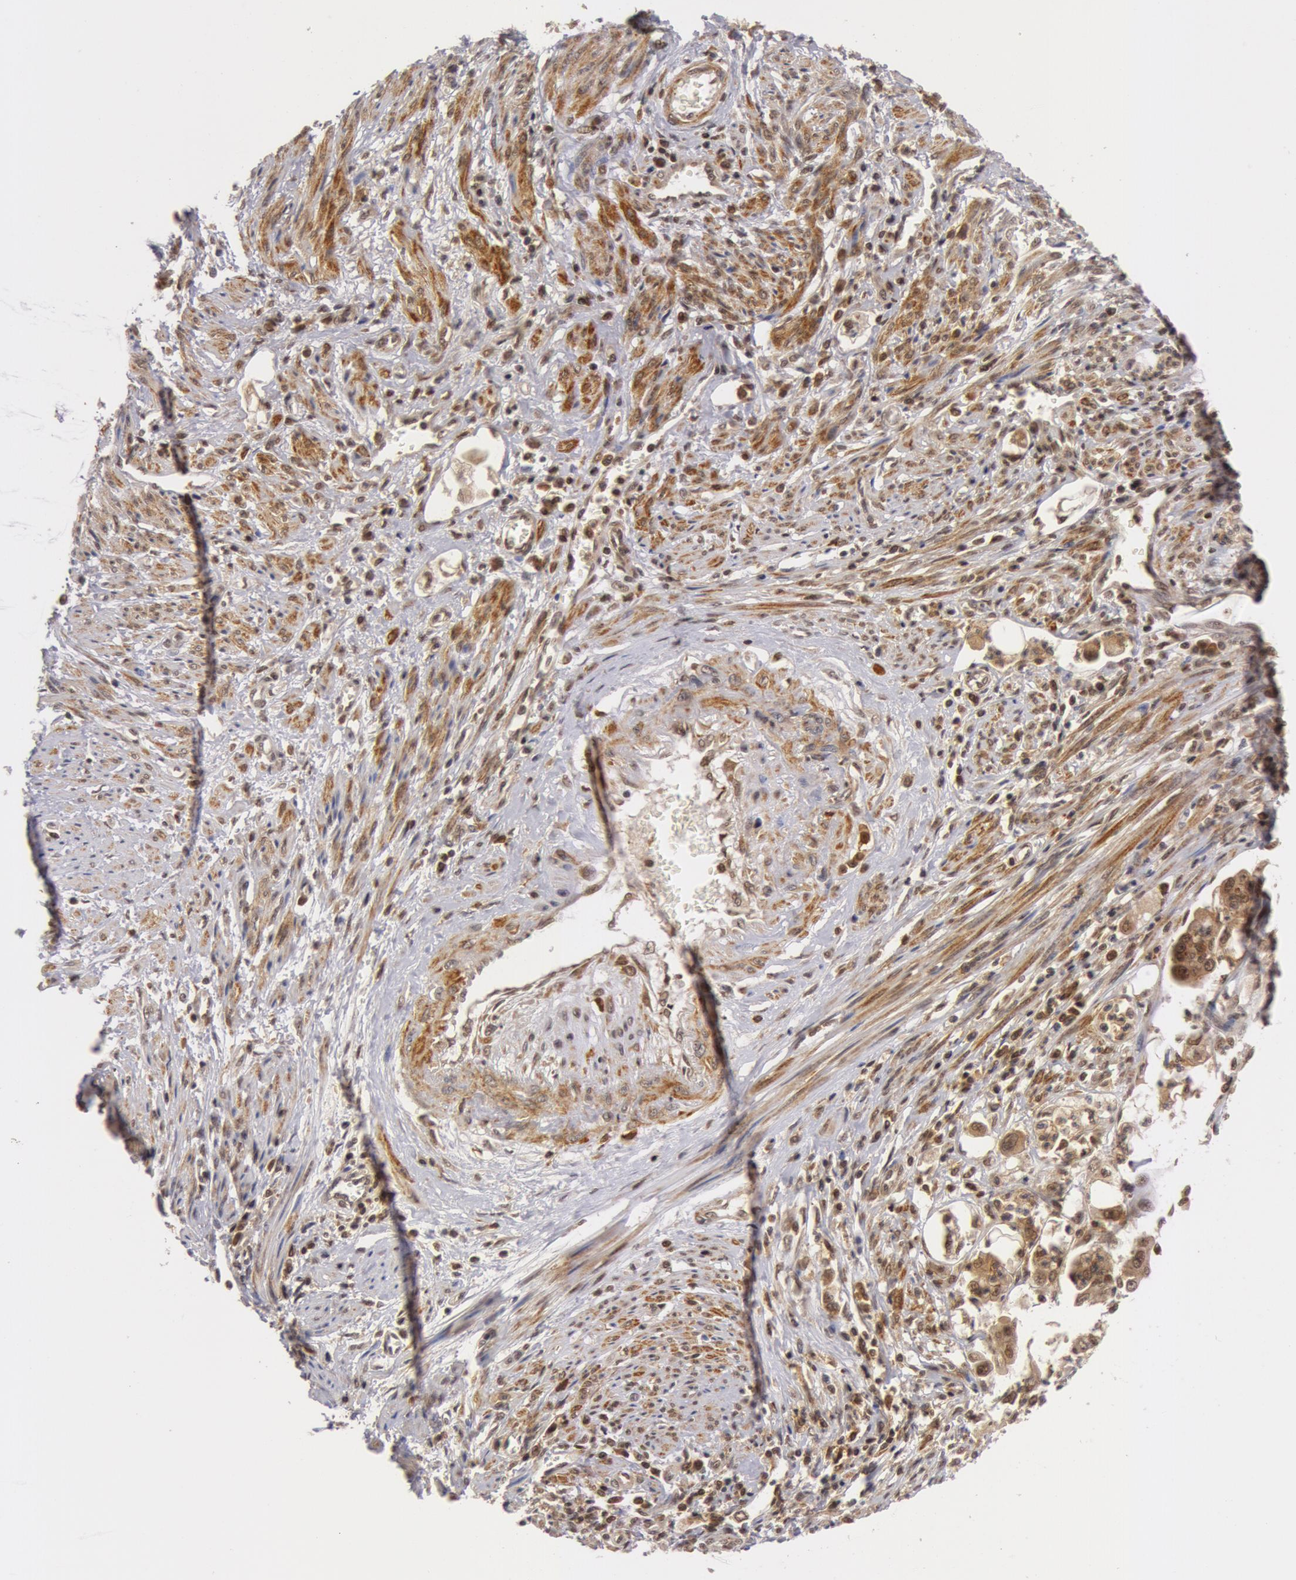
{"staining": {"intensity": "weak", "quantity": "<25%", "location": "nuclear"}, "tissue": "endometrial cancer", "cell_type": "Tumor cells", "image_type": "cancer", "snomed": [{"axis": "morphology", "description": "Adenocarcinoma, NOS"}, {"axis": "topography", "description": "Endometrium"}], "caption": "The photomicrograph demonstrates no staining of tumor cells in adenocarcinoma (endometrial).", "gene": "ZNF350", "patient": {"sex": "female", "age": 75}}